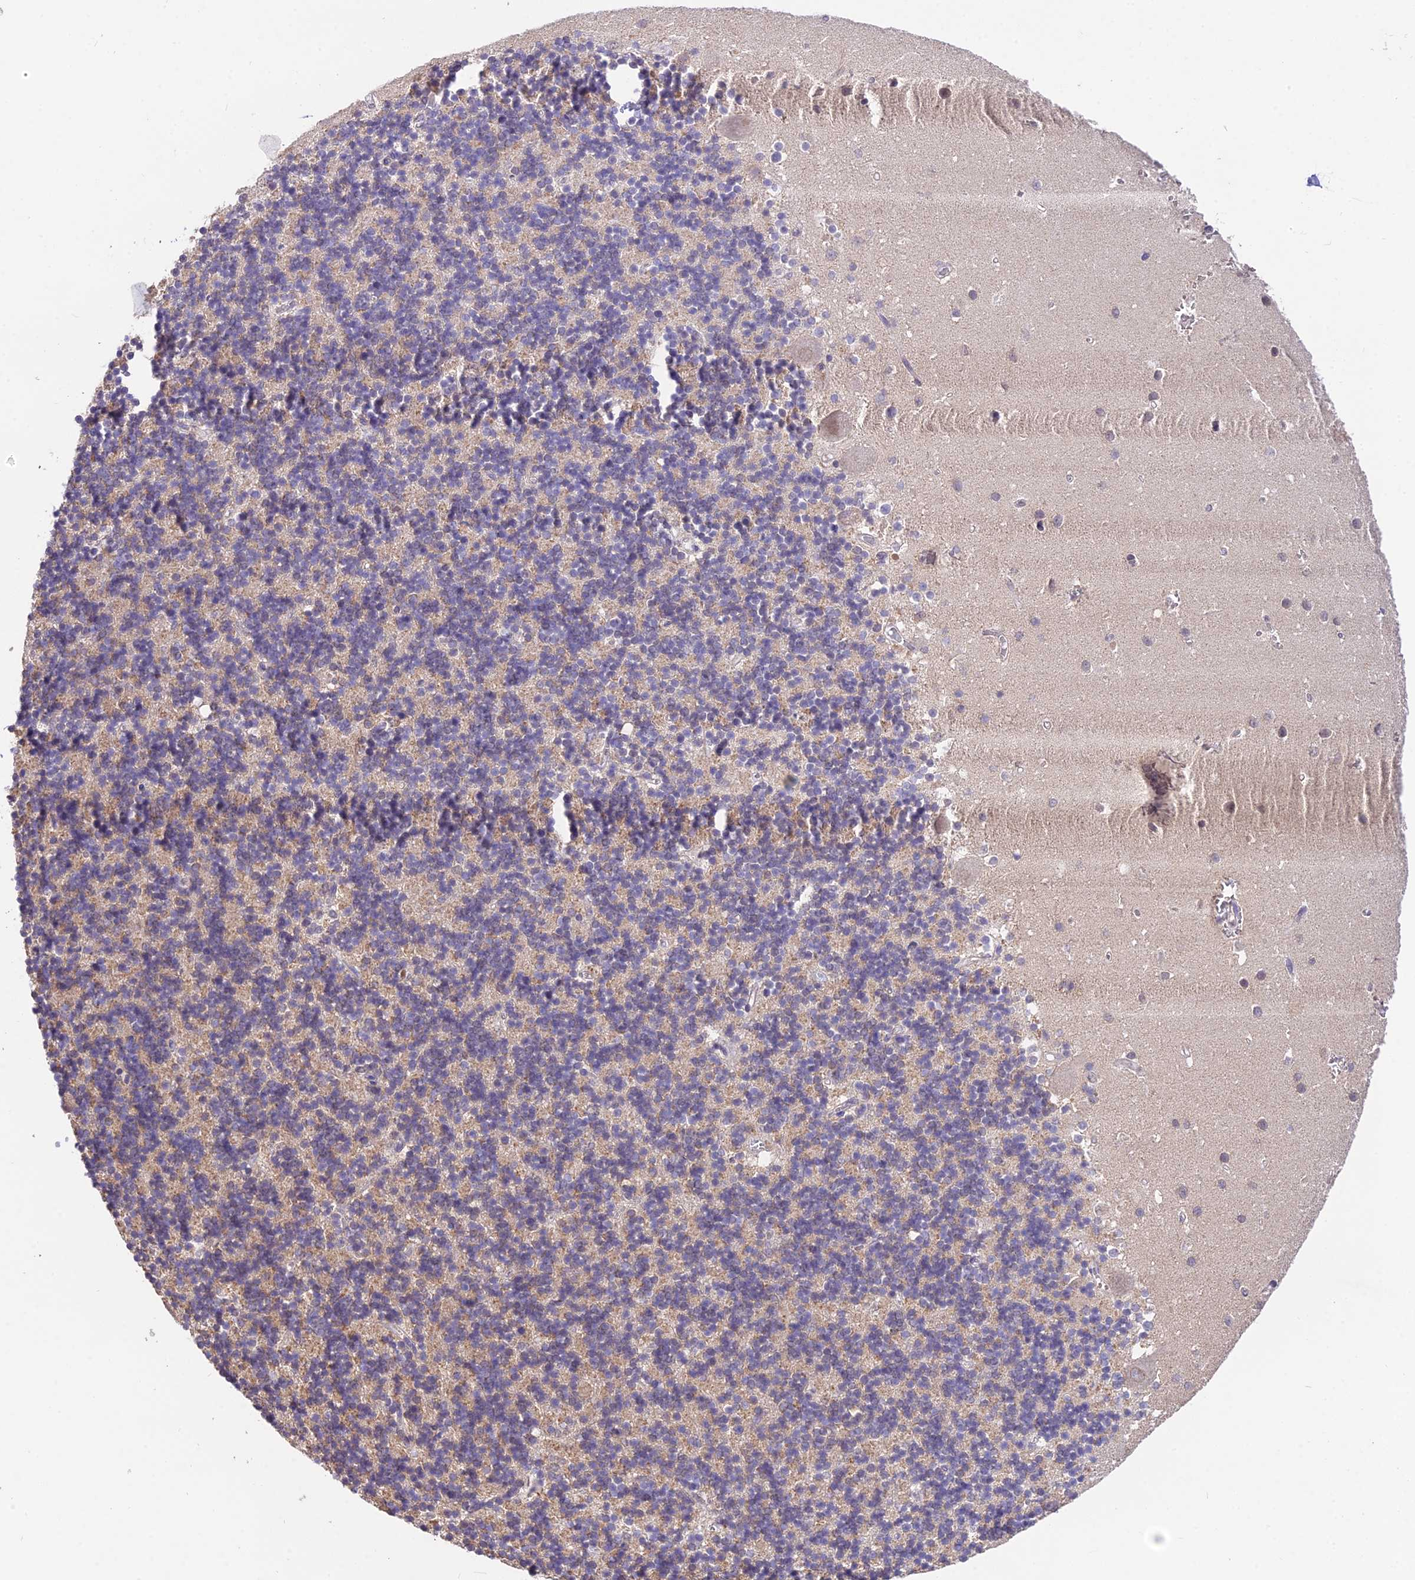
{"staining": {"intensity": "weak", "quantity": "<25%", "location": "cytoplasmic/membranous"}, "tissue": "cerebellum", "cell_type": "Cells in granular layer", "image_type": "normal", "snomed": [{"axis": "morphology", "description": "Normal tissue, NOS"}, {"axis": "topography", "description": "Cerebellum"}], "caption": "DAB immunohistochemical staining of unremarkable cerebellum demonstrates no significant expression in cells in granular layer.", "gene": "PGK1", "patient": {"sex": "male", "age": 54}}